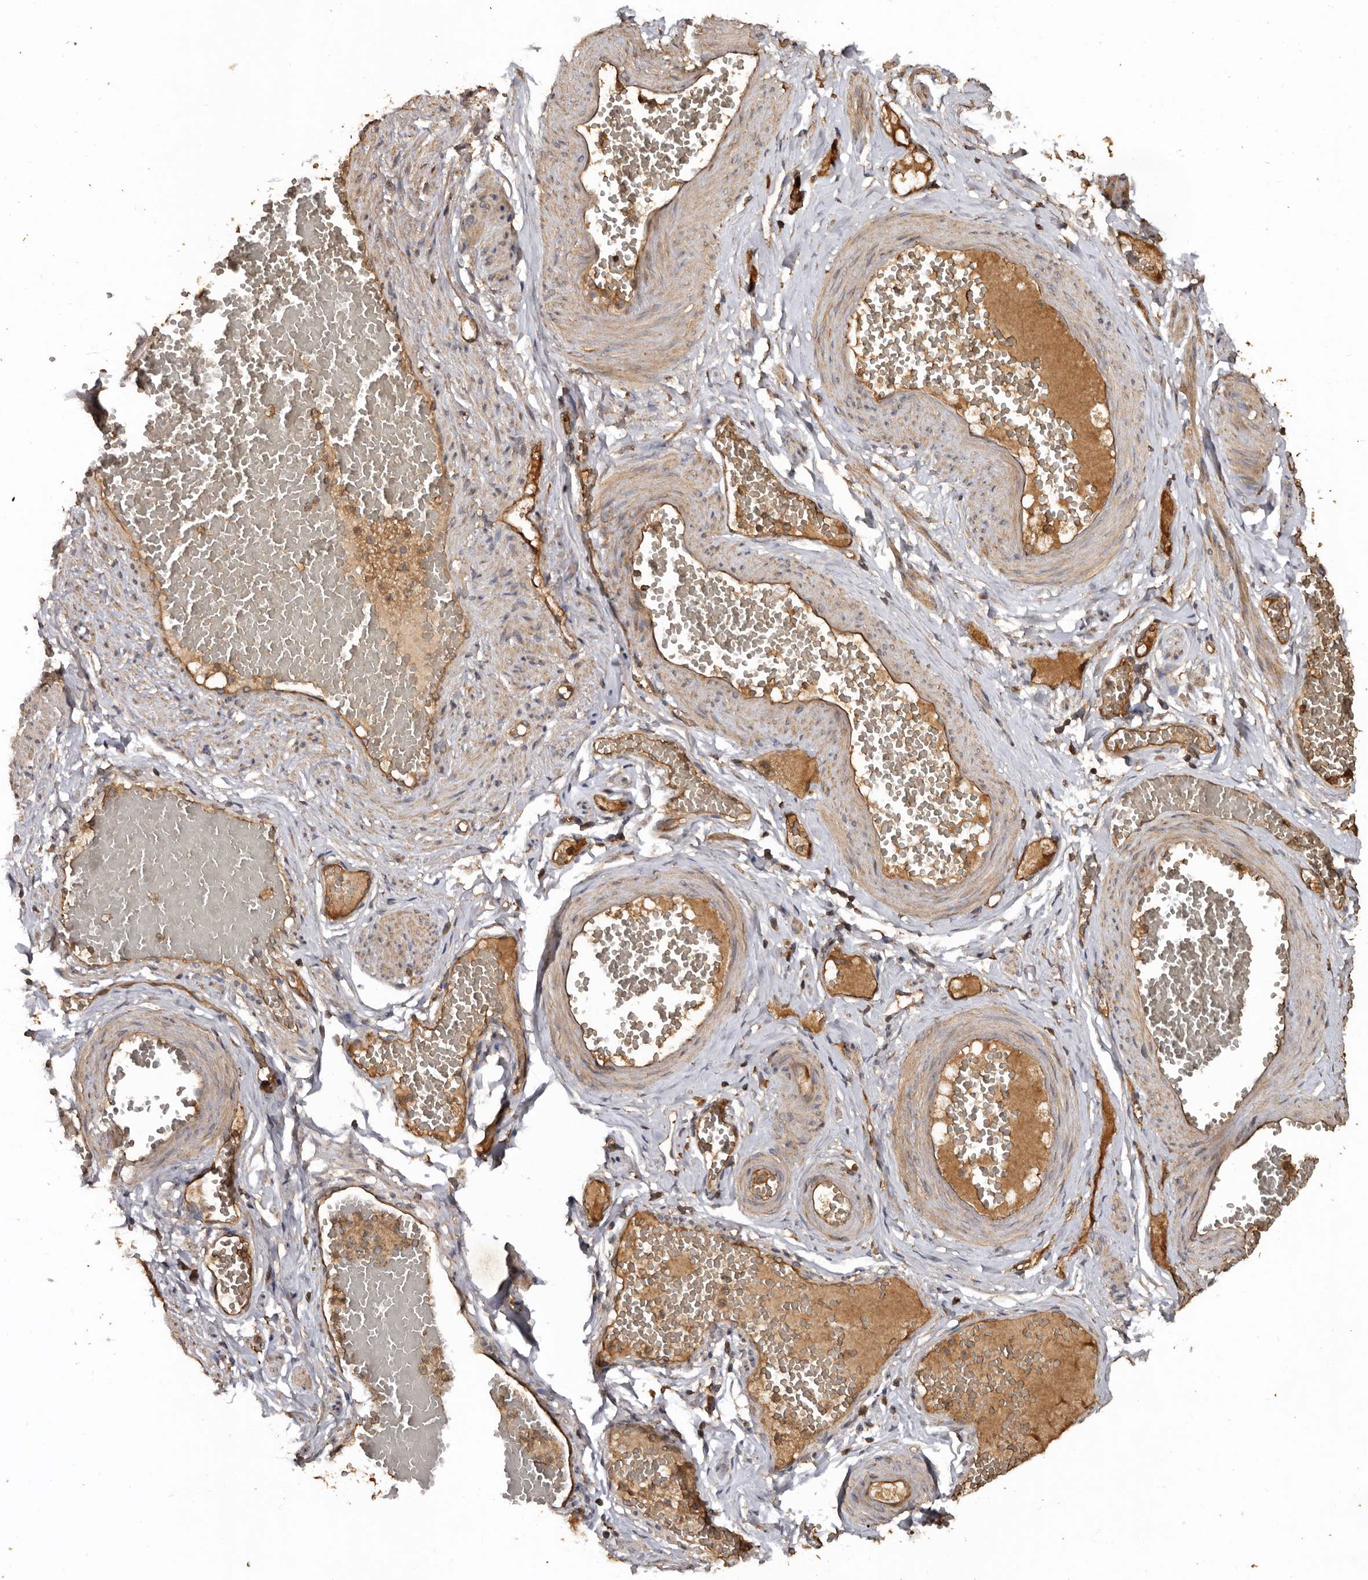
{"staining": {"intensity": "moderate", "quantity": ">75%", "location": "cytoplasmic/membranous"}, "tissue": "soft tissue", "cell_type": "Fibroblasts", "image_type": "normal", "snomed": [{"axis": "morphology", "description": "Normal tissue, NOS"}, {"axis": "topography", "description": "Smooth muscle"}, {"axis": "topography", "description": "Peripheral nerve tissue"}], "caption": "Immunohistochemical staining of benign human soft tissue displays >75% levels of moderate cytoplasmic/membranous protein staining in about >75% of fibroblasts. (brown staining indicates protein expression, while blue staining denotes nuclei).", "gene": "FLCN", "patient": {"sex": "female", "age": 39}}